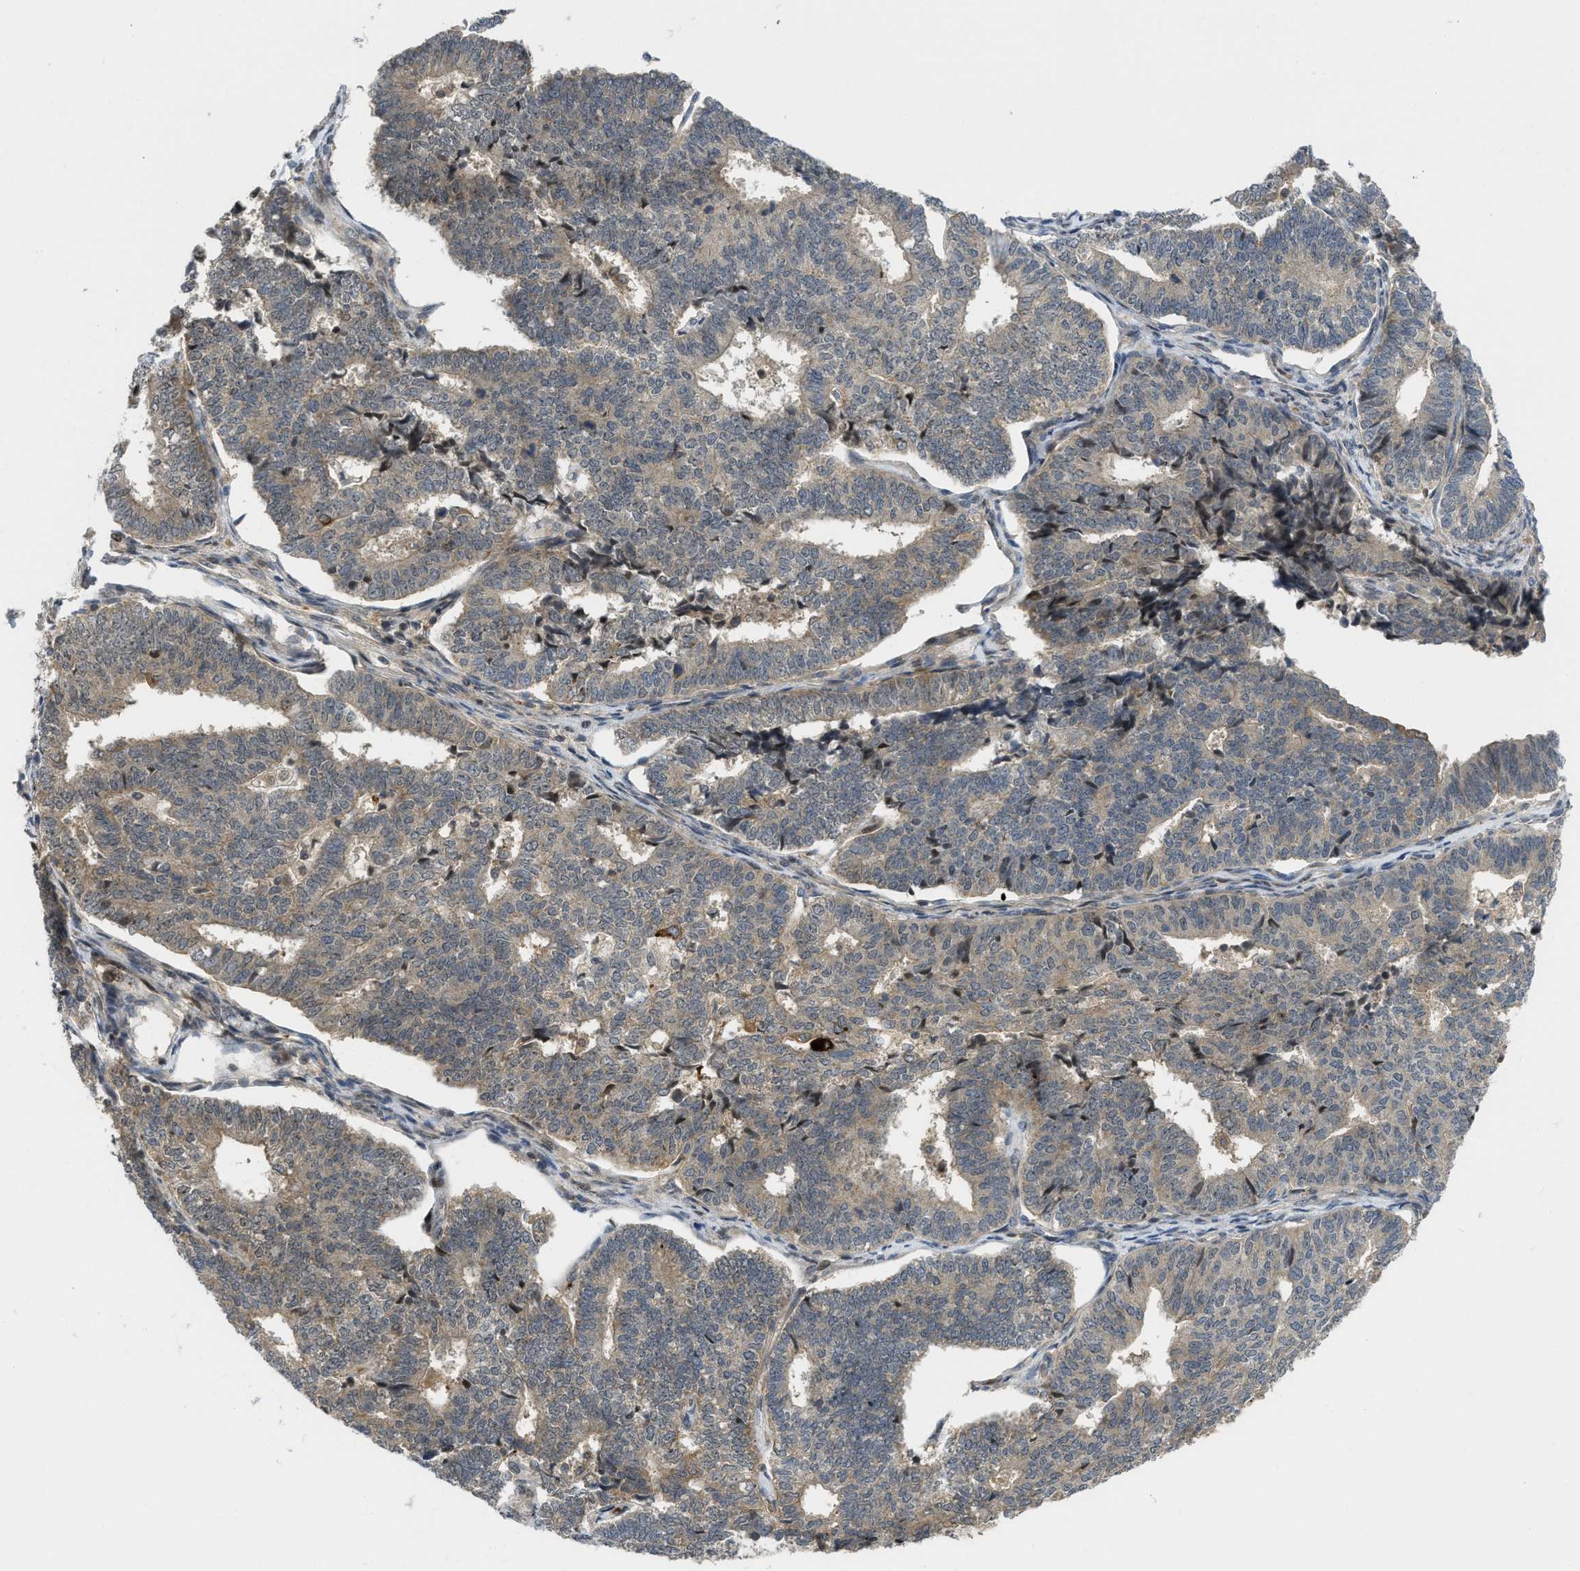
{"staining": {"intensity": "weak", "quantity": ">75%", "location": "cytoplasmic/membranous,nuclear"}, "tissue": "endometrial cancer", "cell_type": "Tumor cells", "image_type": "cancer", "snomed": [{"axis": "morphology", "description": "Adenocarcinoma, NOS"}, {"axis": "topography", "description": "Endometrium"}], "caption": "Endometrial cancer (adenocarcinoma) tissue exhibits weak cytoplasmic/membranous and nuclear positivity in approximately >75% of tumor cells", "gene": "DNAJC28", "patient": {"sex": "female", "age": 70}}